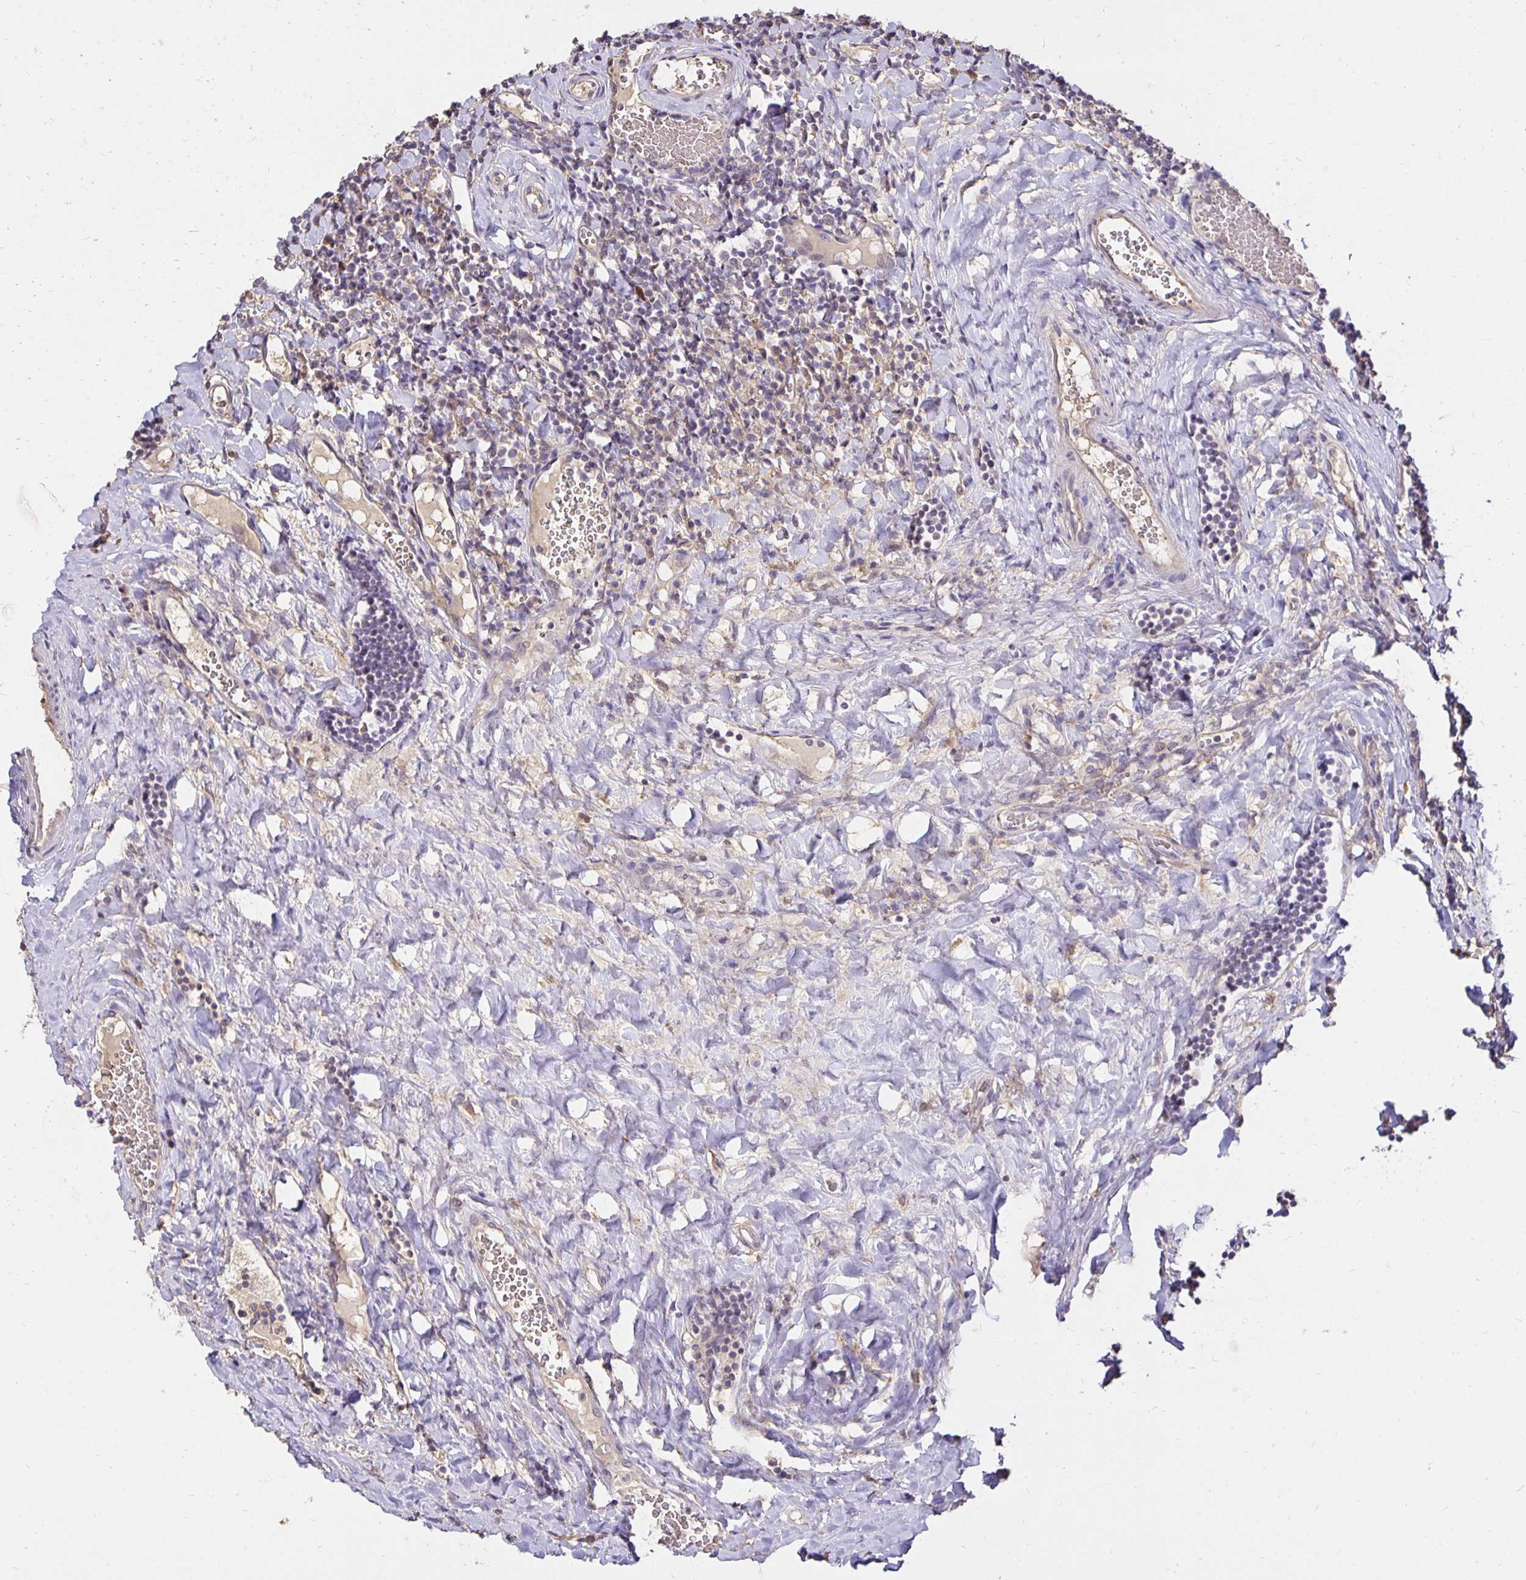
{"staining": {"intensity": "negative", "quantity": "none", "location": "none"}, "tissue": "tonsil", "cell_type": "Germinal center cells", "image_type": "normal", "snomed": [{"axis": "morphology", "description": "Normal tissue, NOS"}, {"axis": "topography", "description": "Tonsil"}], "caption": "High magnification brightfield microscopy of unremarkable tonsil stained with DAB (brown) and counterstained with hematoxylin (blue): germinal center cells show no significant positivity.", "gene": "PNPLA3", "patient": {"sex": "female", "age": 10}}